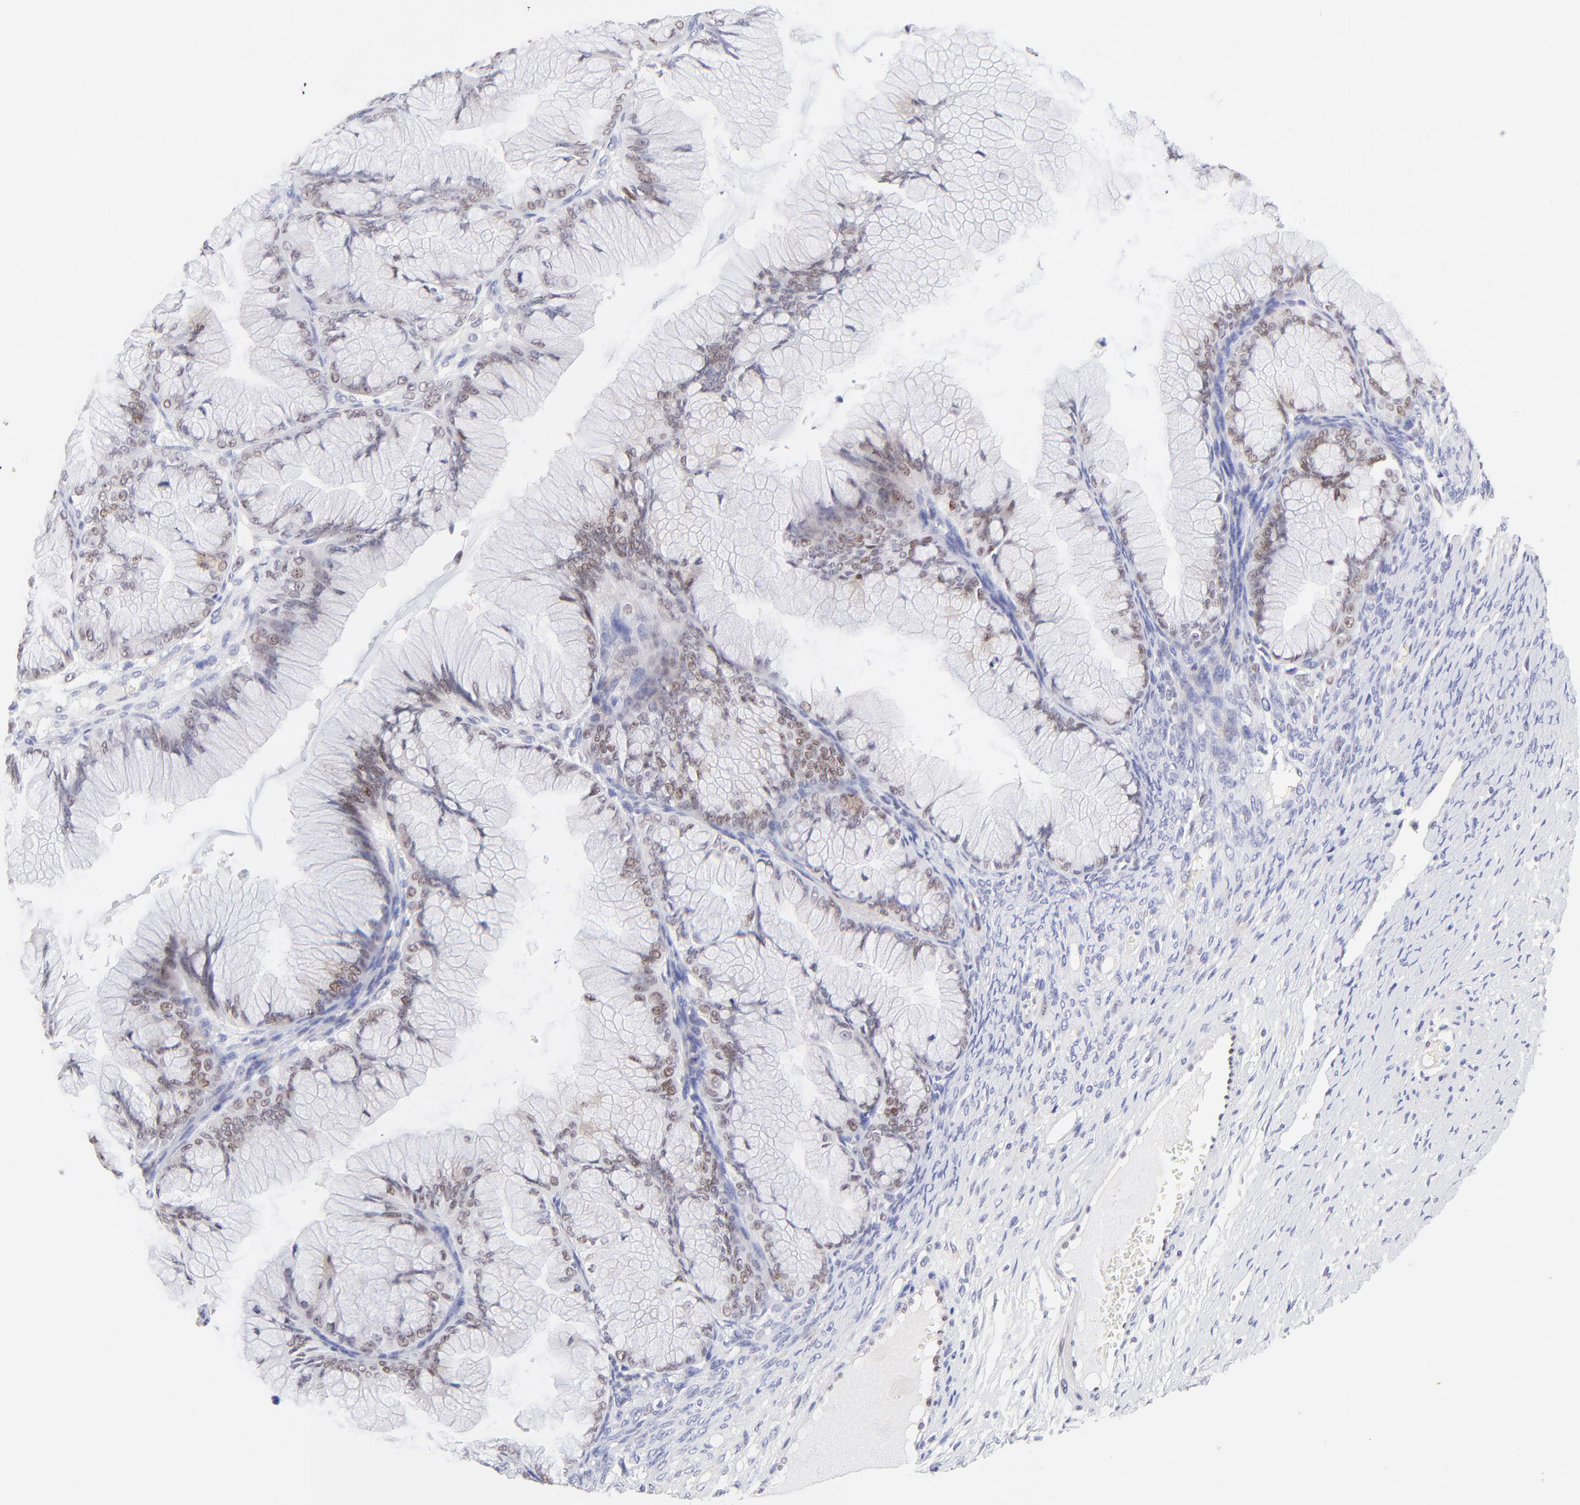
{"staining": {"intensity": "weak", "quantity": ">75%", "location": "nuclear"}, "tissue": "ovarian cancer", "cell_type": "Tumor cells", "image_type": "cancer", "snomed": [{"axis": "morphology", "description": "Cystadenocarcinoma, mucinous, NOS"}, {"axis": "topography", "description": "Ovary"}], "caption": "Ovarian mucinous cystadenocarcinoma was stained to show a protein in brown. There is low levels of weak nuclear positivity in about >75% of tumor cells. (DAB IHC, brown staining for protein, blue staining for nuclei).", "gene": "KLF4", "patient": {"sex": "female", "age": 63}}